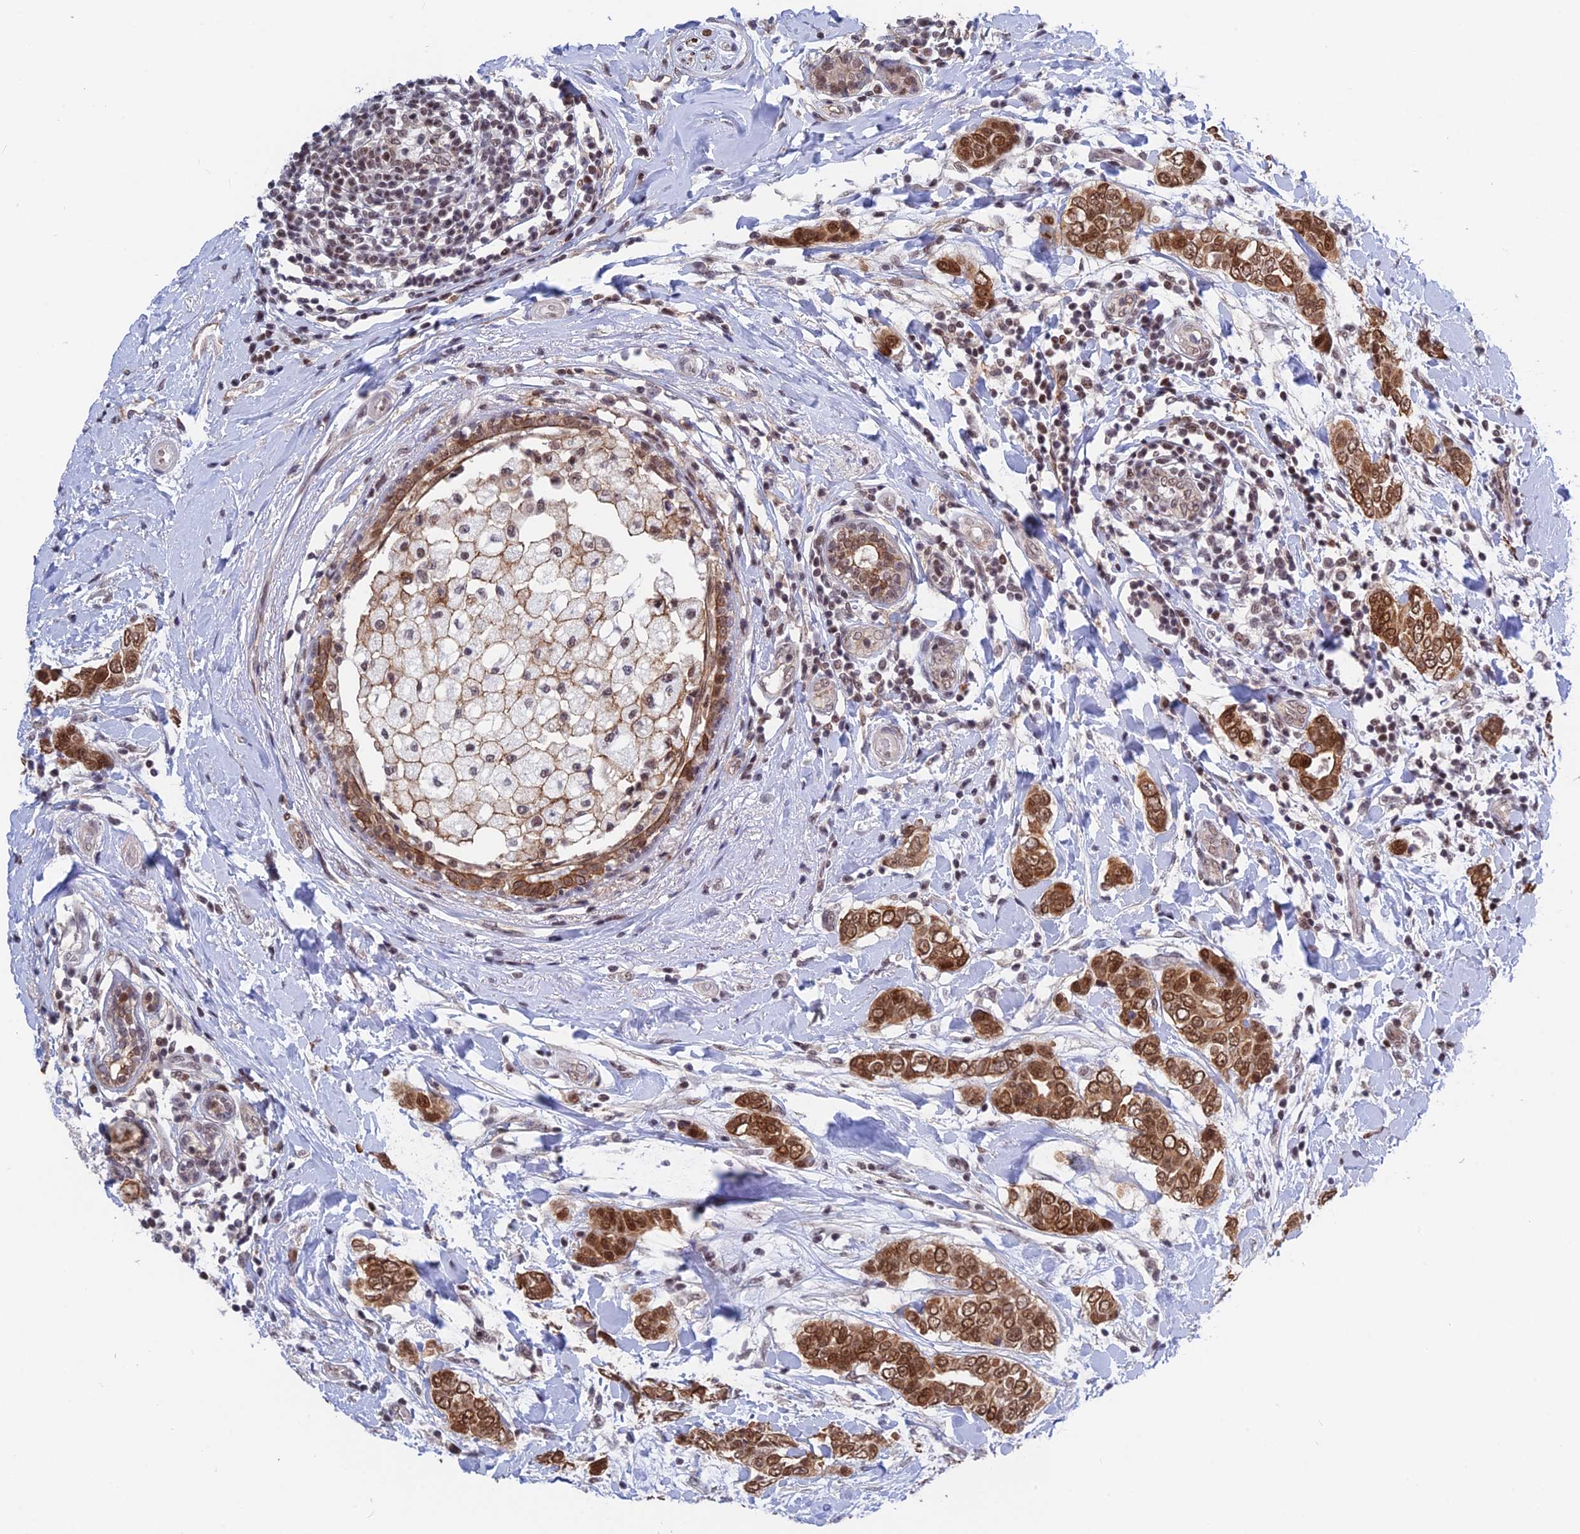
{"staining": {"intensity": "moderate", "quantity": ">75%", "location": "cytoplasmic/membranous,nuclear"}, "tissue": "breast cancer", "cell_type": "Tumor cells", "image_type": "cancer", "snomed": [{"axis": "morphology", "description": "Lobular carcinoma"}, {"axis": "topography", "description": "Breast"}], "caption": "This micrograph shows breast lobular carcinoma stained with IHC to label a protein in brown. The cytoplasmic/membranous and nuclear of tumor cells show moderate positivity for the protein. Nuclei are counter-stained blue.", "gene": "TCEA1", "patient": {"sex": "female", "age": 51}}